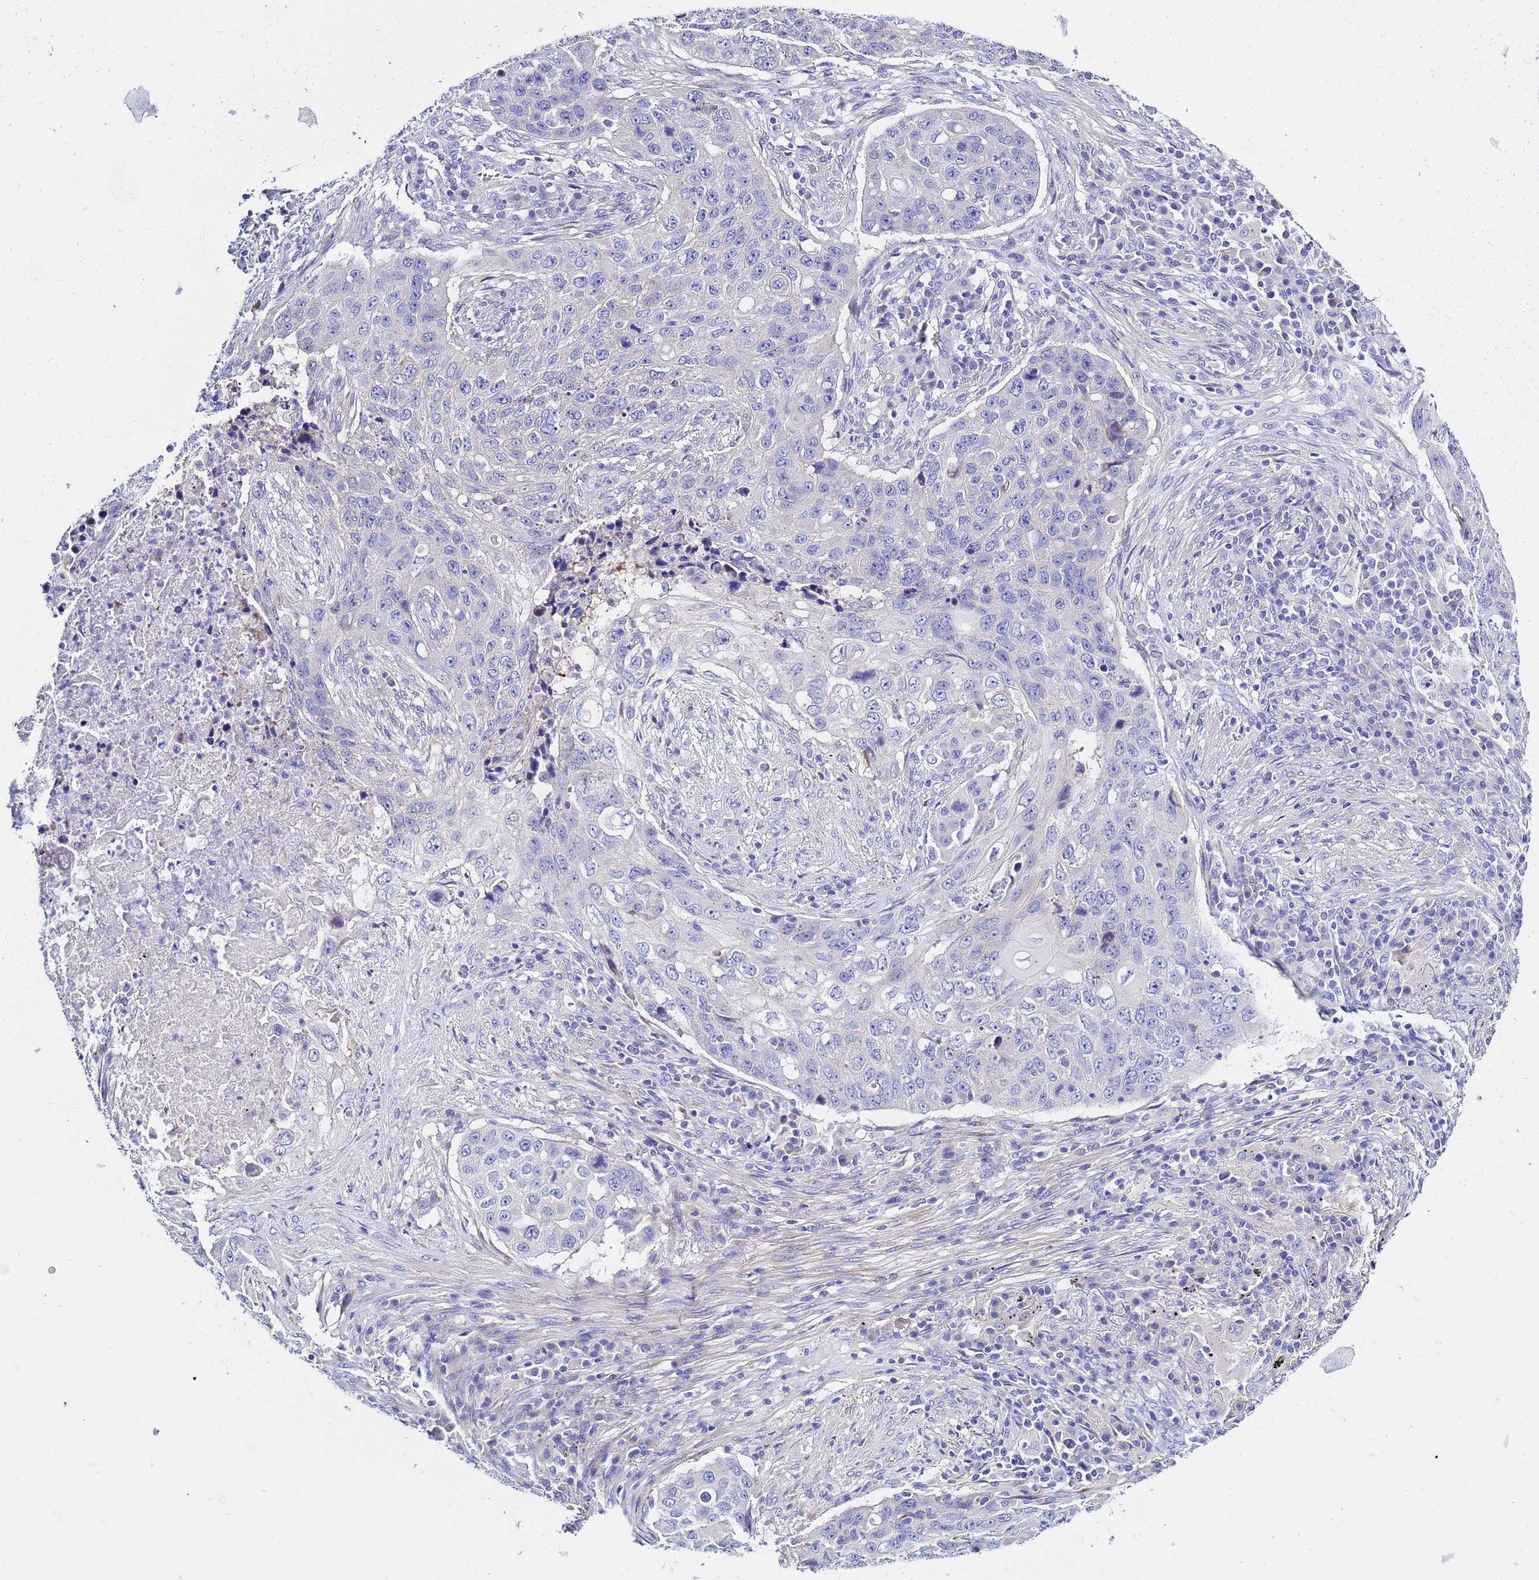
{"staining": {"intensity": "negative", "quantity": "none", "location": "none"}, "tissue": "lung cancer", "cell_type": "Tumor cells", "image_type": "cancer", "snomed": [{"axis": "morphology", "description": "Squamous cell carcinoma, NOS"}, {"axis": "topography", "description": "Lung"}], "caption": "IHC photomicrograph of lung squamous cell carcinoma stained for a protein (brown), which exhibits no staining in tumor cells.", "gene": "USP18", "patient": {"sex": "female", "age": 63}}